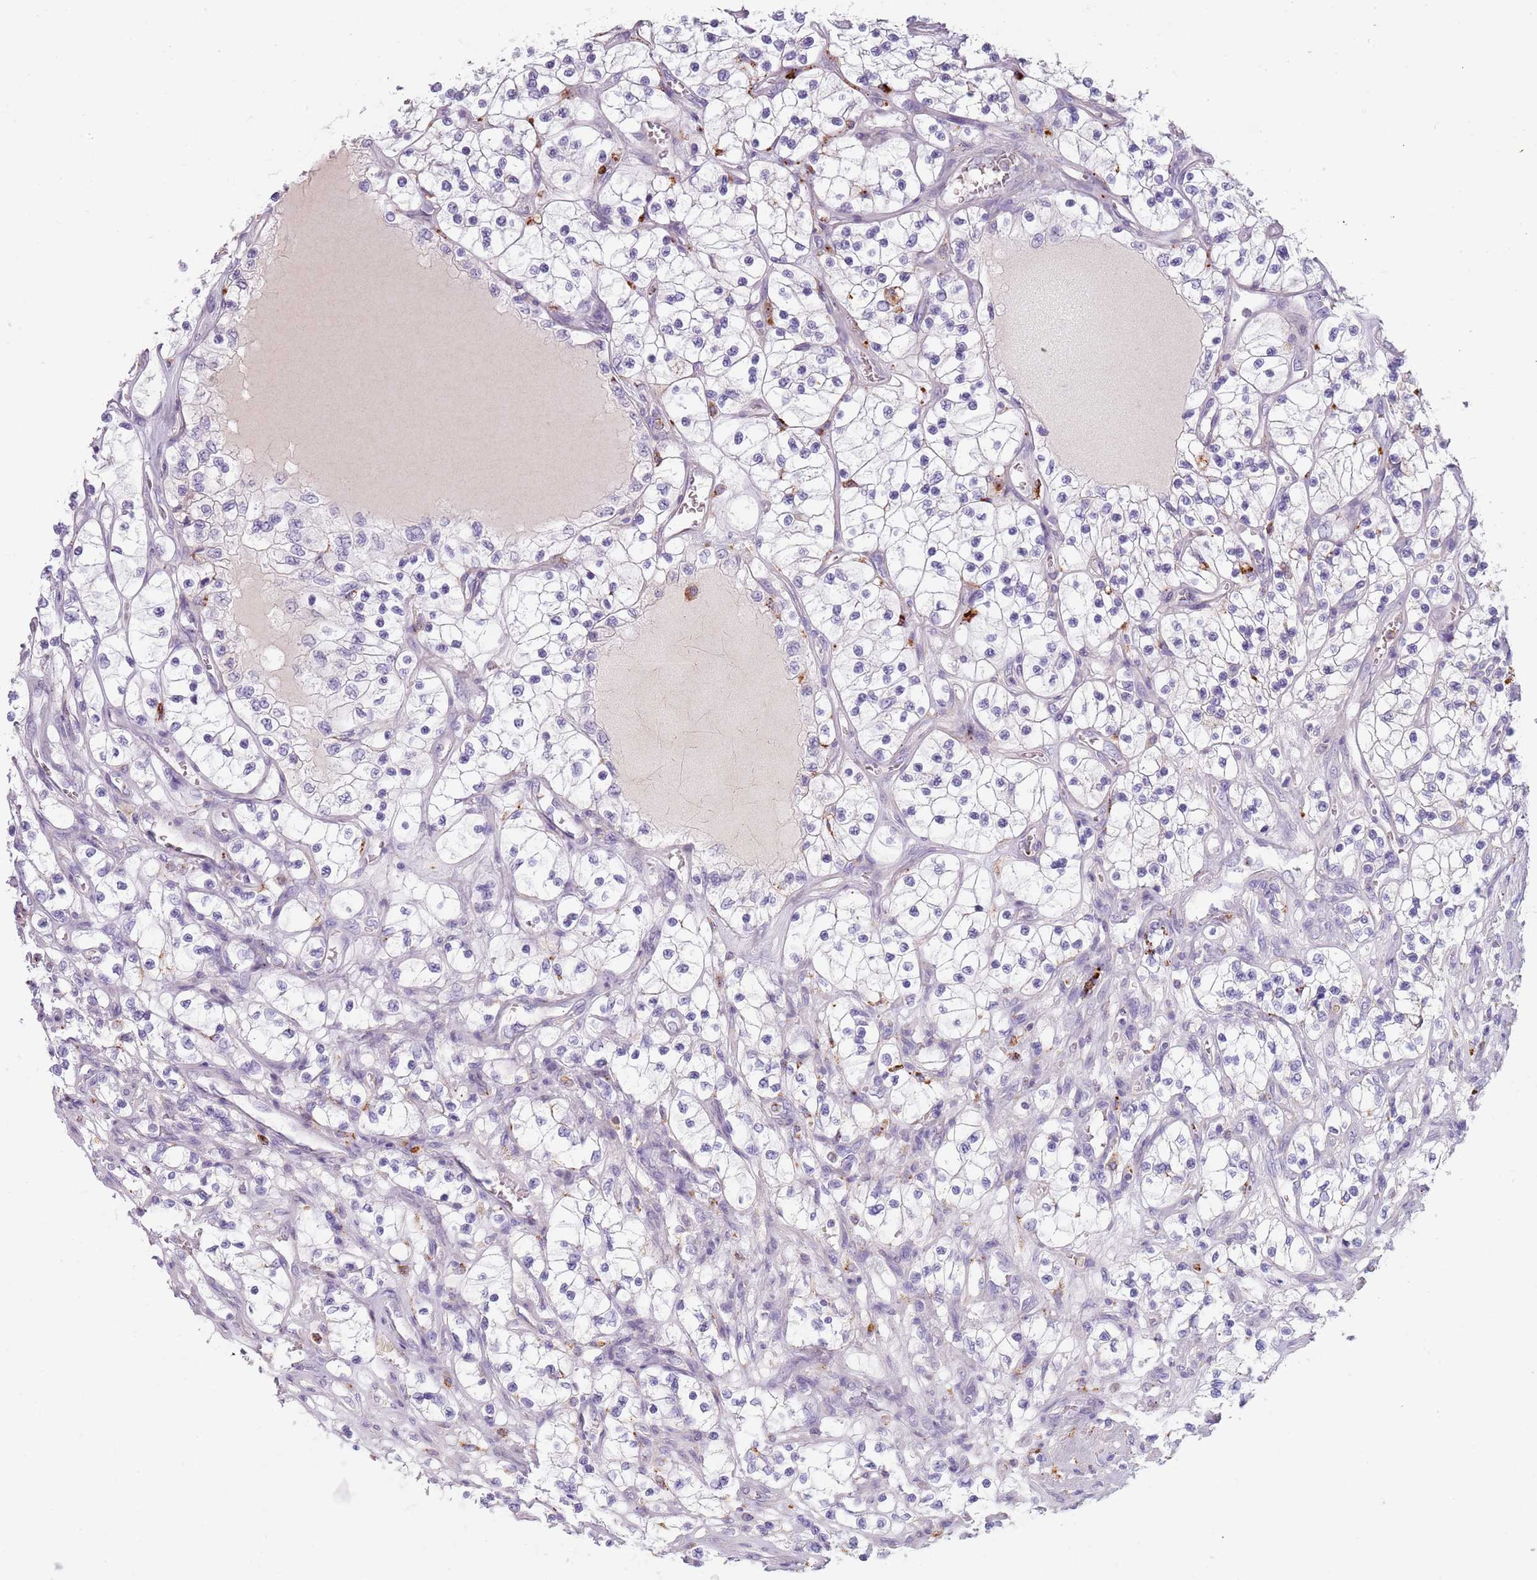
{"staining": {"intensity": "negative", "quantity": "none", "location": "none"}, "tissue": "renal cancer", "cell_type": "Tumor cells", "image_type": "cancer", "snomed": [{"axis": "morphology", "description": "Adenocarcinoma, NOS"}, {"axis": "topography", "description": "Kidney"}], "caption": "This image is of adenocarcinoma (renal) stained with immunohistochemistry to label a protein in brown with the nuclei are counter-stained blue. There is no expression in tumor cells.", "gene": "NWD2", "patient": {"sex": "female", "age": 69}}